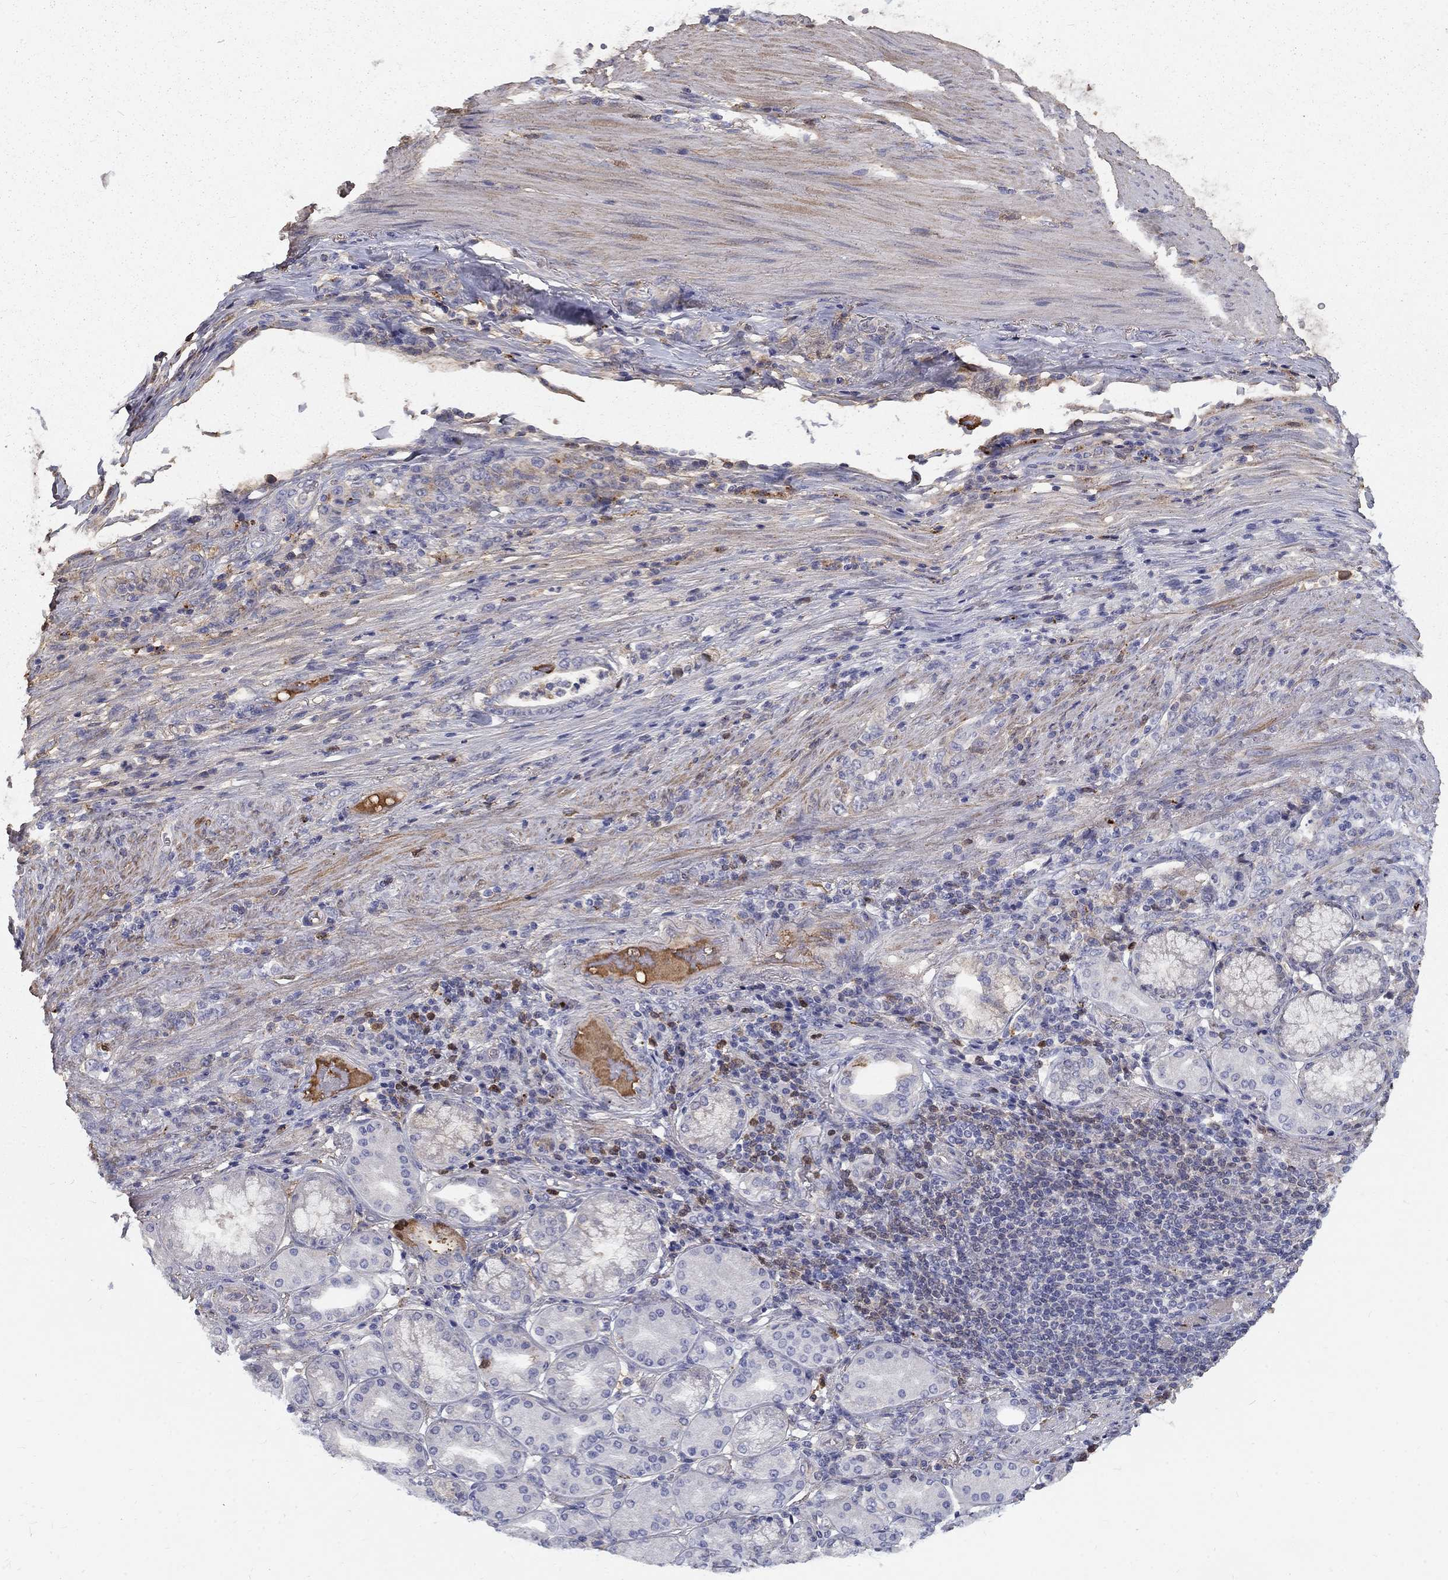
{"staining": {"intensity": "moderate", "quantity": "<25%", "location": "cytoplasmic/membranous"}, "tissue": "stomach cancer", "cell_type": "Tumor cells", "image_type": "cancer", "snomed": [{"axis": "morphology", "description": "Normal tissue, NOS"}, {"axis": "morphology", "description": "Adenocarcinoma, NOS"}, {"axis": "topography", "description": "Stomach"}], "caption": "Stomach cancer stained with immunohistochemistry reveals moderate cytoplasmic/membranous staining in about <25% of tumor cells. (DAB IHC with brightfield microscopy, high magnification).", "gene": "EPDR1", "patient": {"sex": "female", "age": 79}}